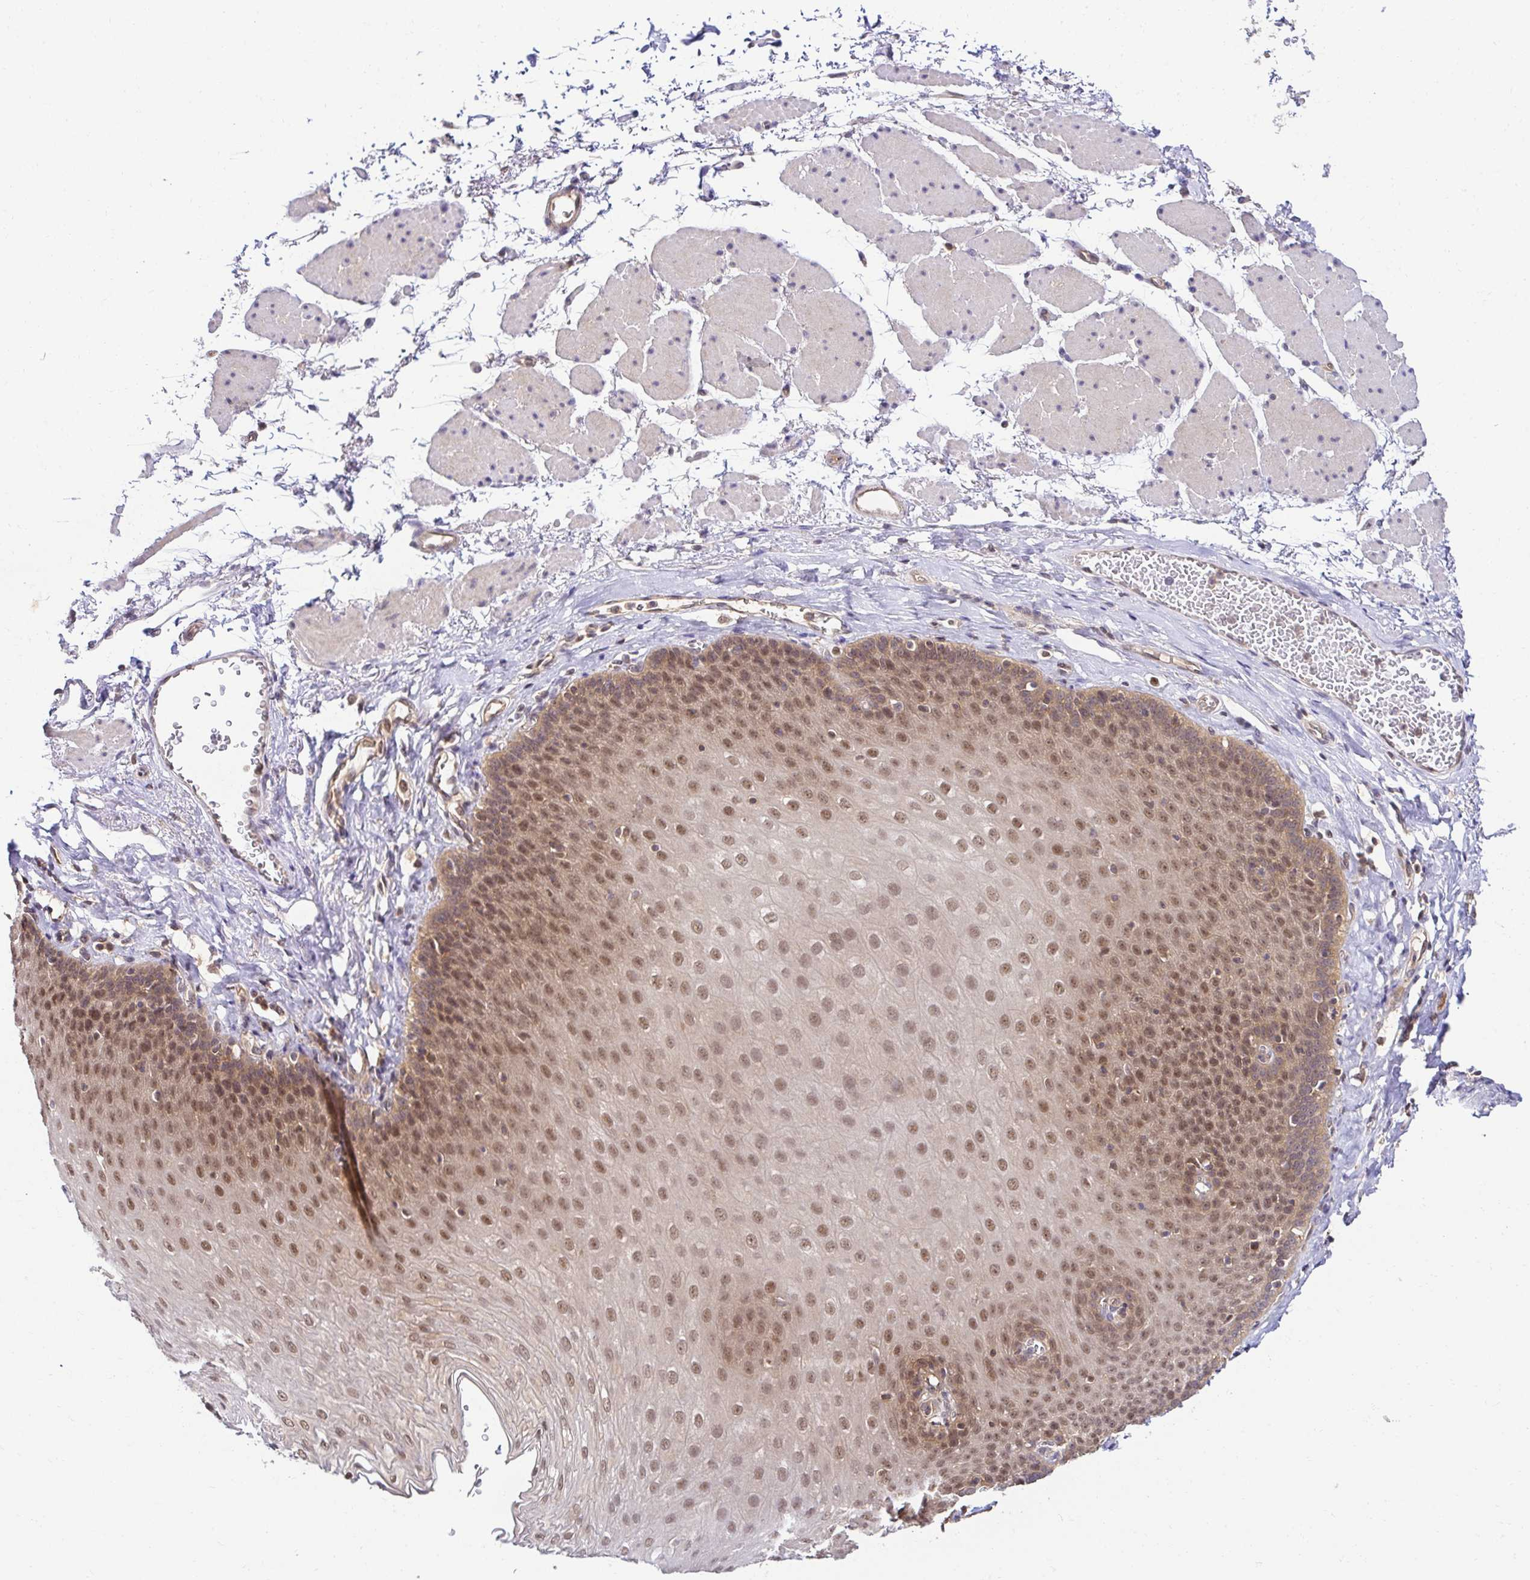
{"staining": {"intensity": "moderate", "quantity": ">75%", "location": "nuclear"}, "tissue": "esophagus", "cell_type": "Squamous epithelial cells", "image_type": "normal", "snomed": [{"axis": "morphology", "description": "Normal tissue, NOS"}, {"axis": "topography", "description": "Esophagus"}], "caption": "Esophagus stained with IHC demonstrates moderate nuclear staining in about >75% of squamous epithelial cells.", "gene": "PSMA4", "patient": {"sex": "female", "age": 81}}